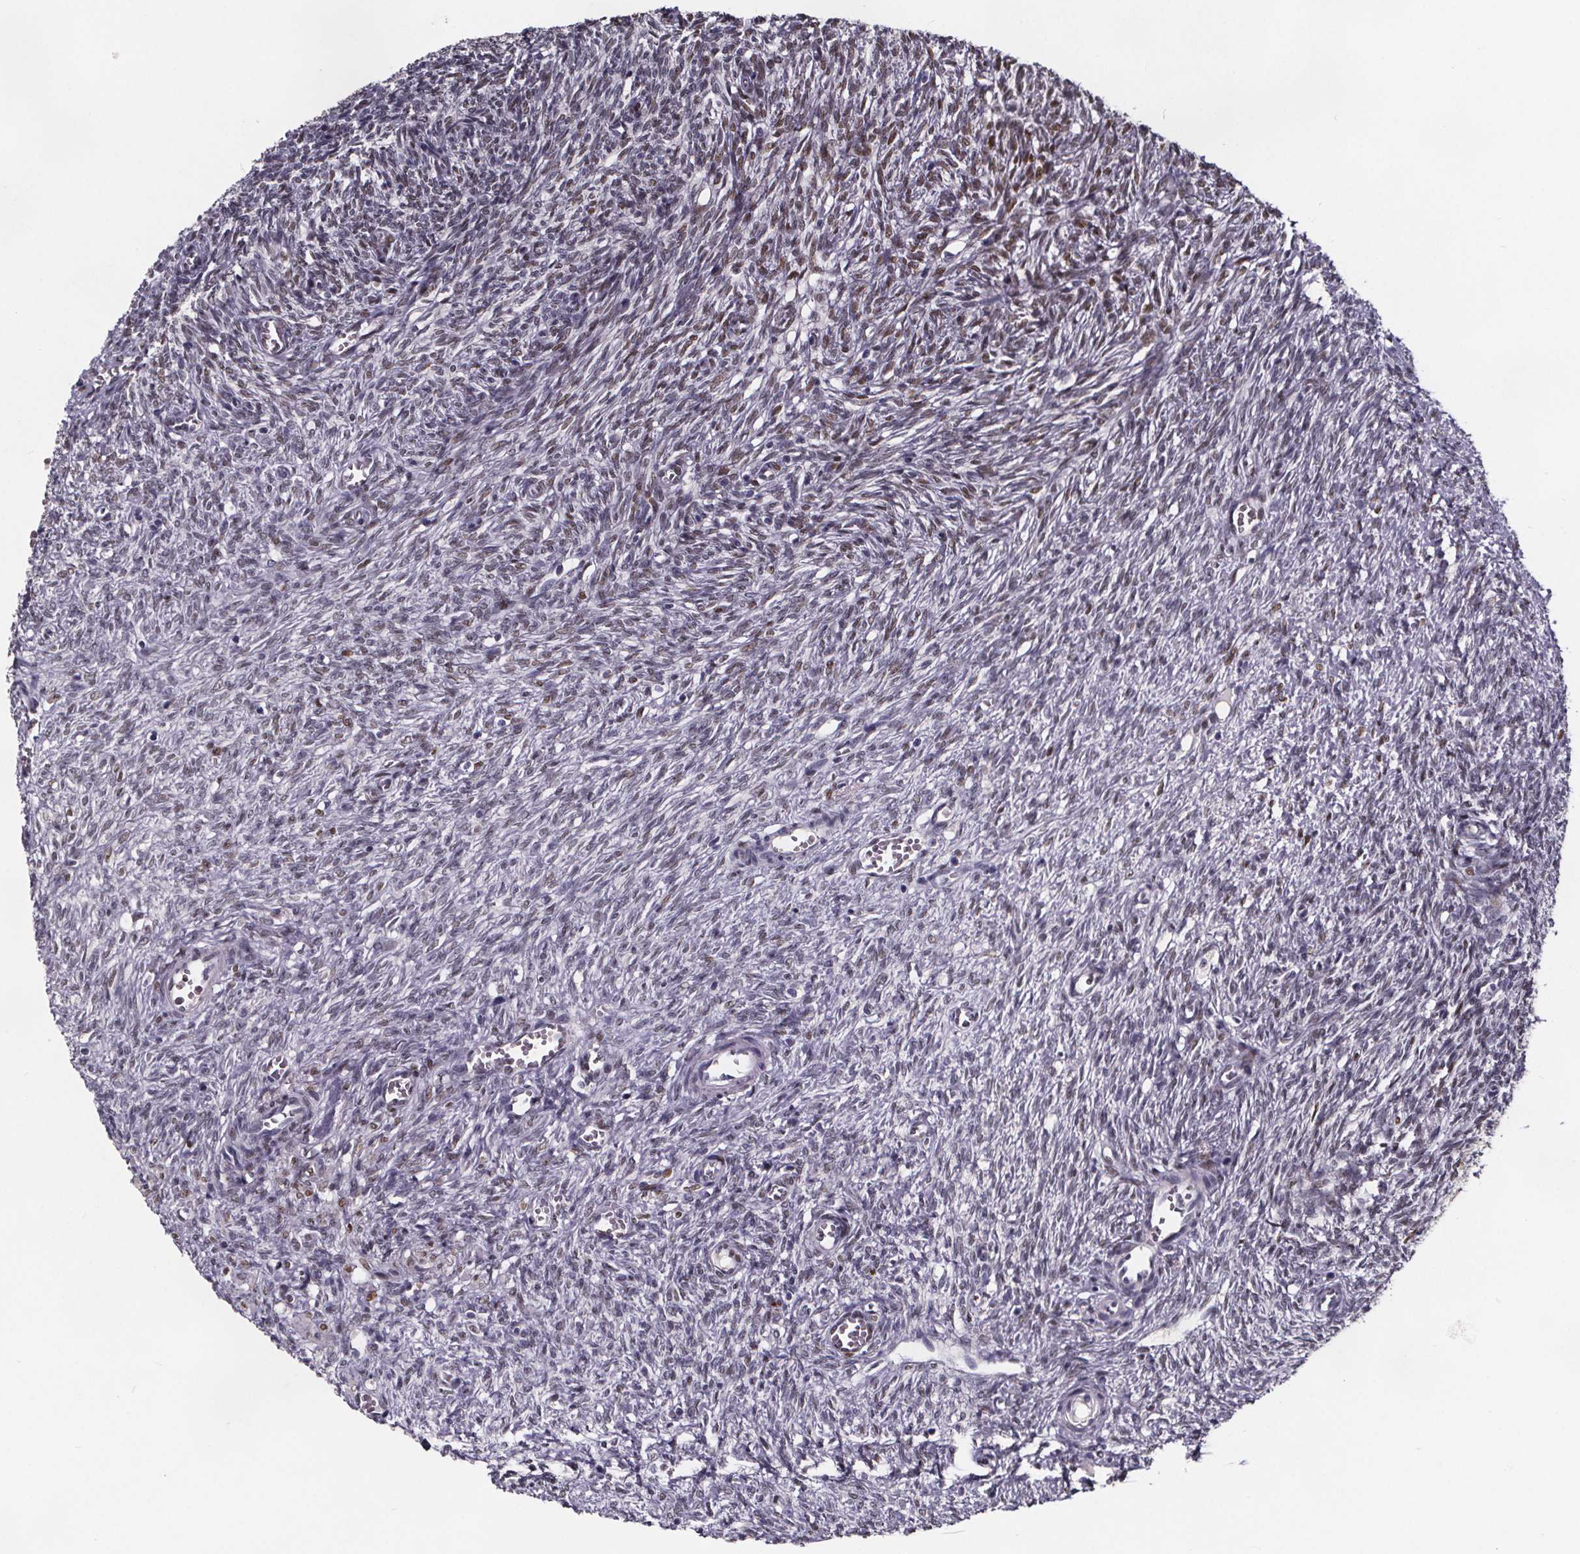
{"staining": {"intensity": "weak", "quantity": "<25%", "location": "nuclear"}, "tissue": "ovary", "cell_type": "Ovarian stroma cells", "image_type": "normal", "snomed": [{"axis": "morphology", "description": "Normal tissue, NOS"}, {"axis": "topography", "description": "Ovary"}], "caption": "This is a histopathology image of immunohistochemistry staining of normal ovary, which shows no staining in ovarian stroma cells.", "gene": "AR", "patient": {"sex": "female", "age": 46}}